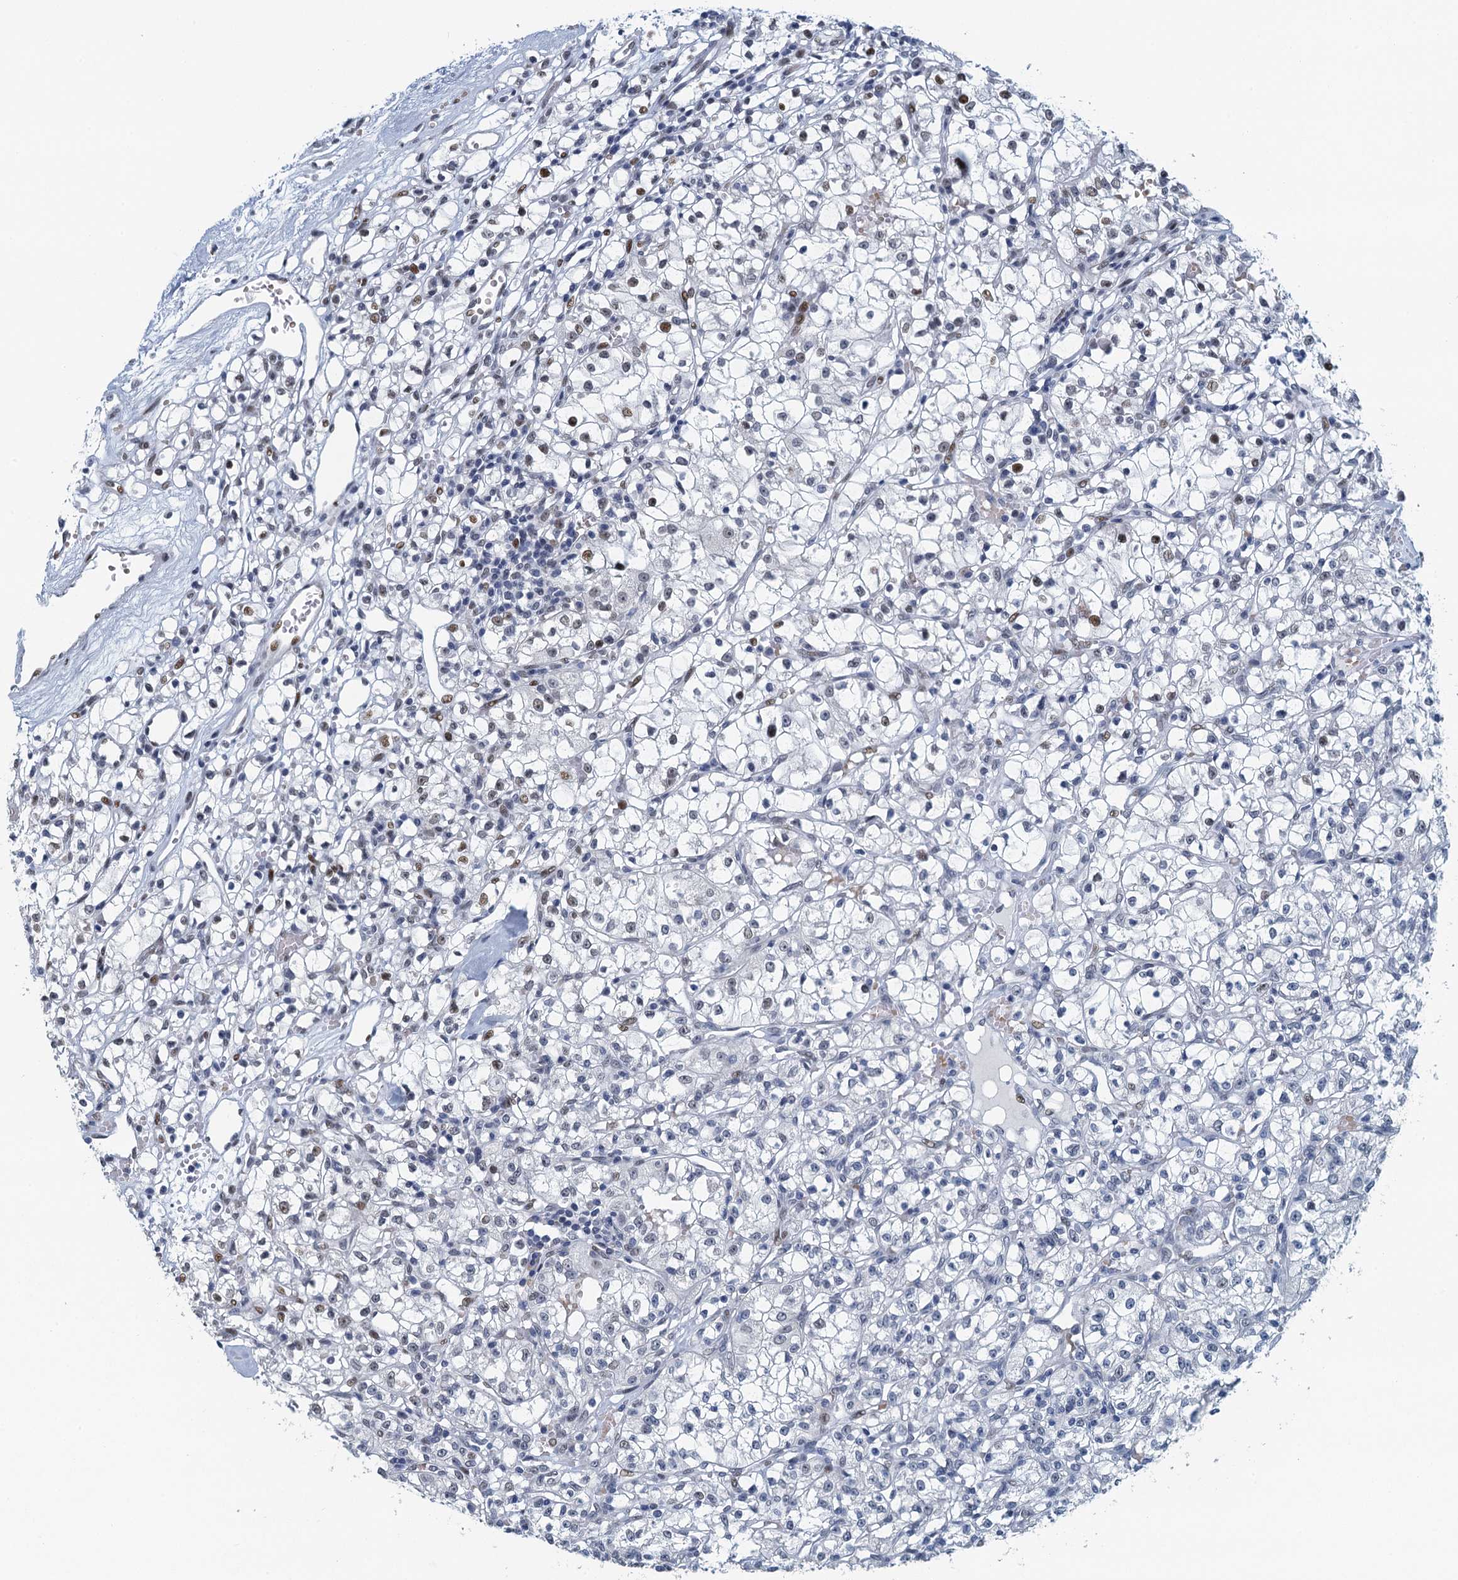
{"staining": {"intensity": "negative", "quantity": "none", "location": "none"}, "tissue": "renal cancer", "cell_type": "Tumor cells", "image_type": "cancer", "snomed": [{"axis": "morphology", "description": "Adenocarcinoma, NOS"}, {"axis": "topography", "description": "Kidney"}], "caption": "Tumor cells are negative for protein expression in human renal cancer (adenocarcinoma).", "gene": "TTLL9", "patient": {"sex": "female", "age": 59}}